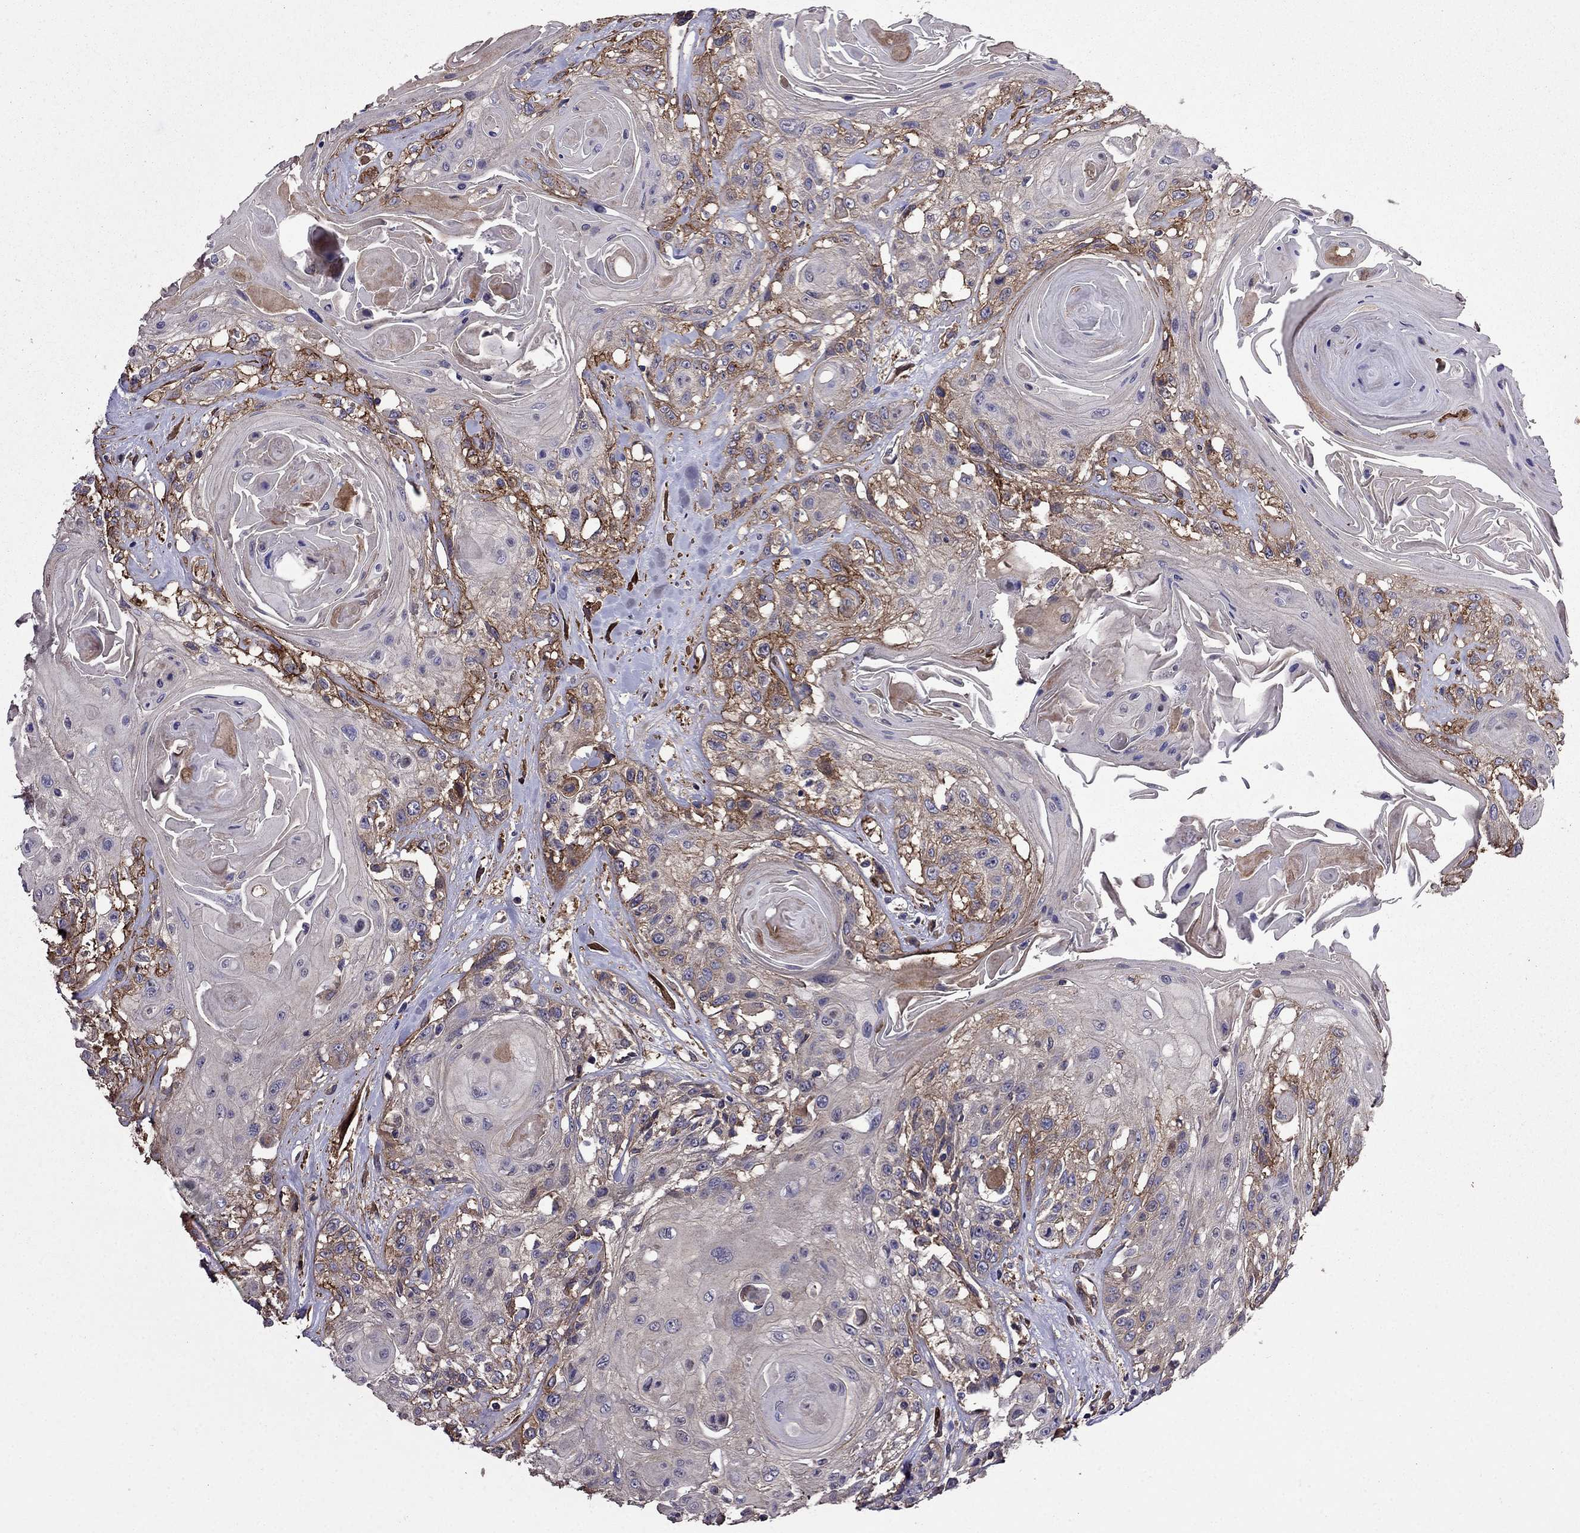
{"staining": {"intensity": "moderate", "quantity": "25%-75%", "location": "cytoplasmic/membranous"}, "tissue": "head and neck cancer", "cell_type": "Tumor cells", "image_type": "cancer", "snomed": [{"axis": "morphology", "description": "Squamous cell carcinoma, NOS"}, {"axis": "topography", "description": "Head-Neck"}], "caption": "Head and neck cancer (squamous cell carcinoma) stained with a protein marker demonstrates moderate staining in tumor cells.", "gene": "ITGB1", "patient": {"sex": "female", "age": 59}}